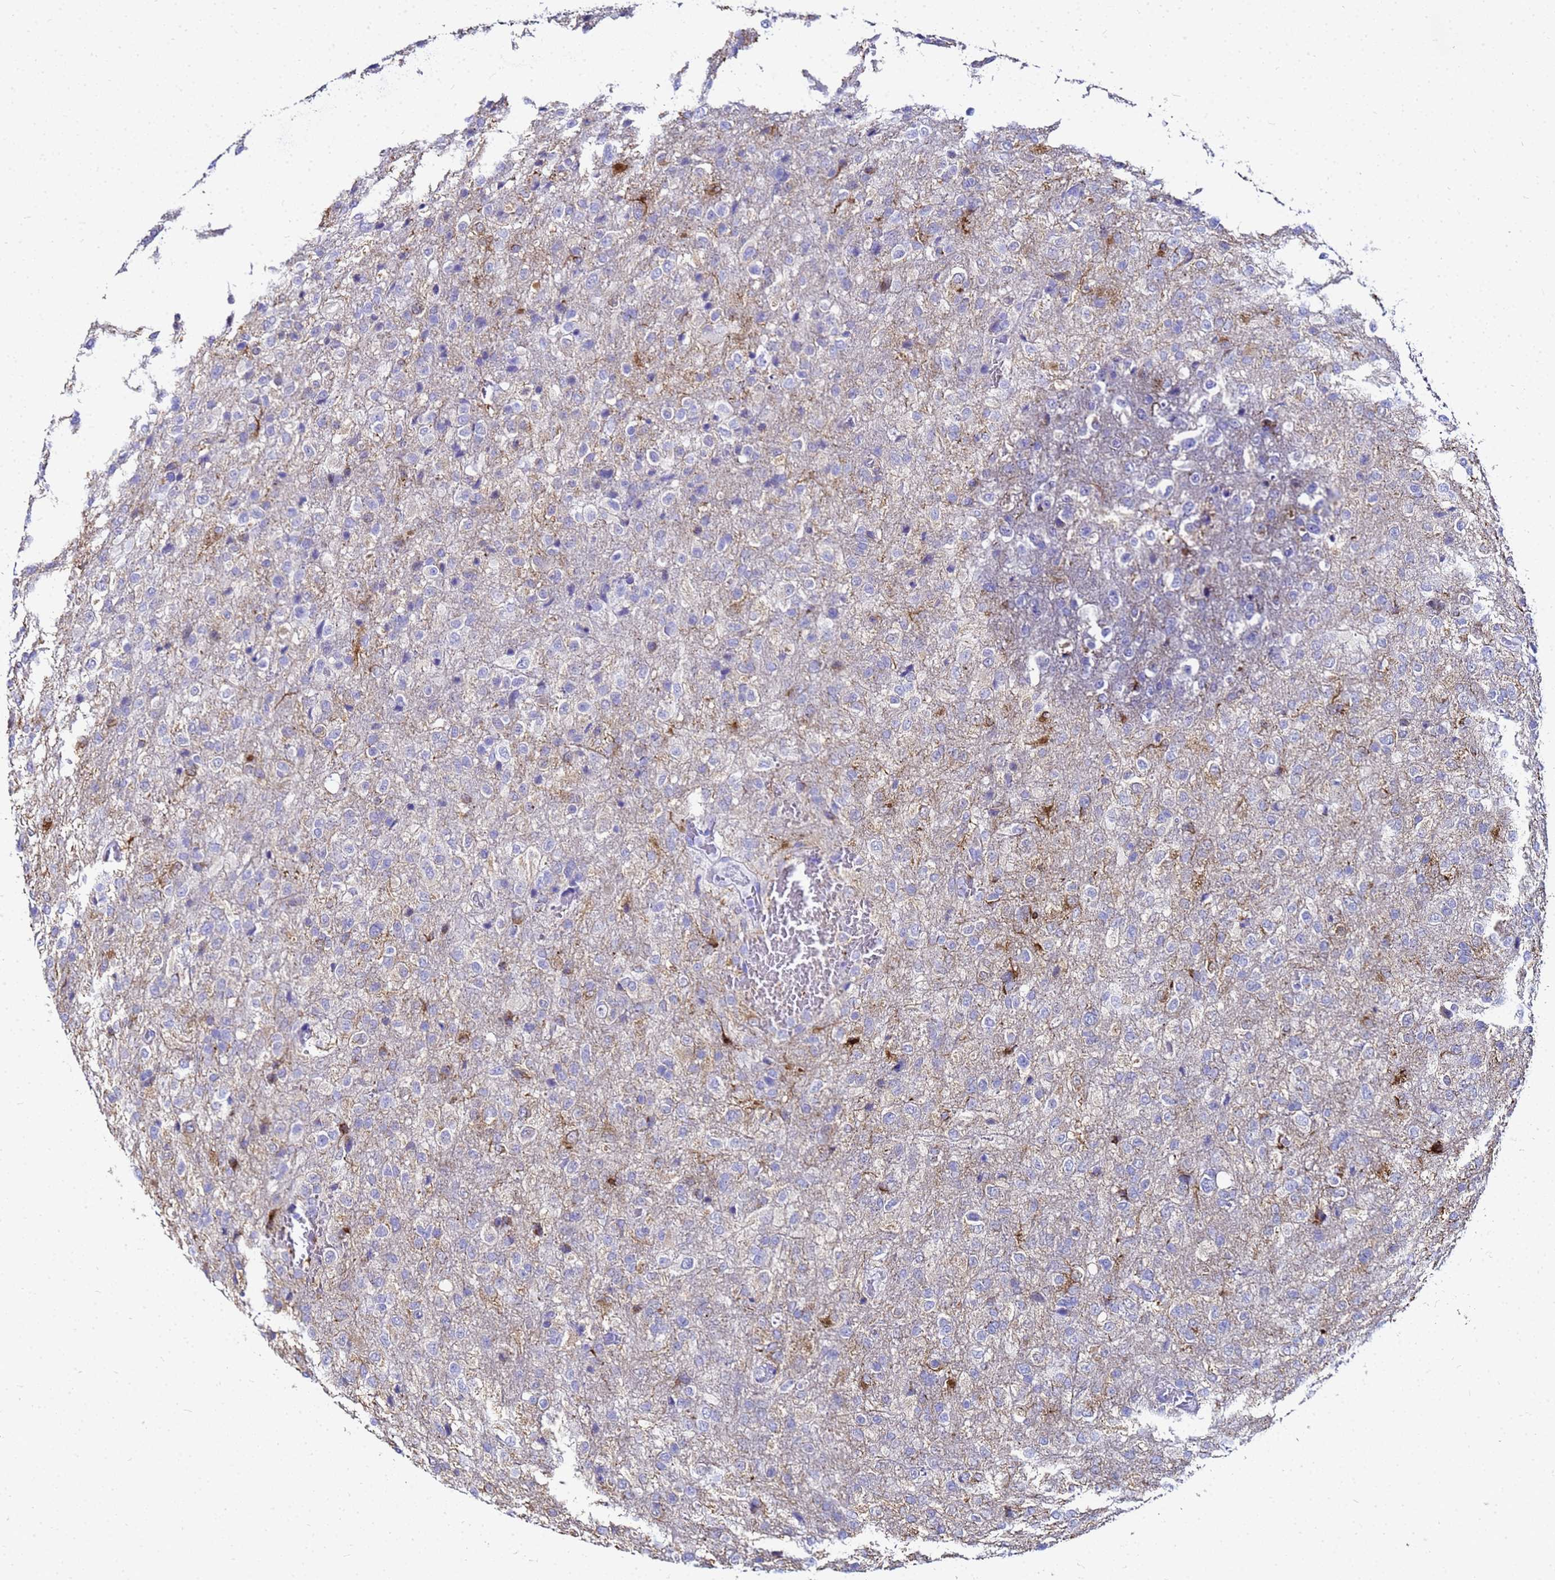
{"staining": {"intensity": "negative", "quantity": "none", "location": "none"}, "tissue": "glioma", "cell_type": "Tumor cells", "image_type": "cancer", "snomed": [{"axis": "morphology", "description": "Glioma, malignant, High grade"}, {"axis": "topography", "description": "Brain"}], "caption": "Protein analysis of glioma demonstrates no significant staining in tumor cells.", "gene": "CKB", "patient": {"sex": "female", "age": 74}}